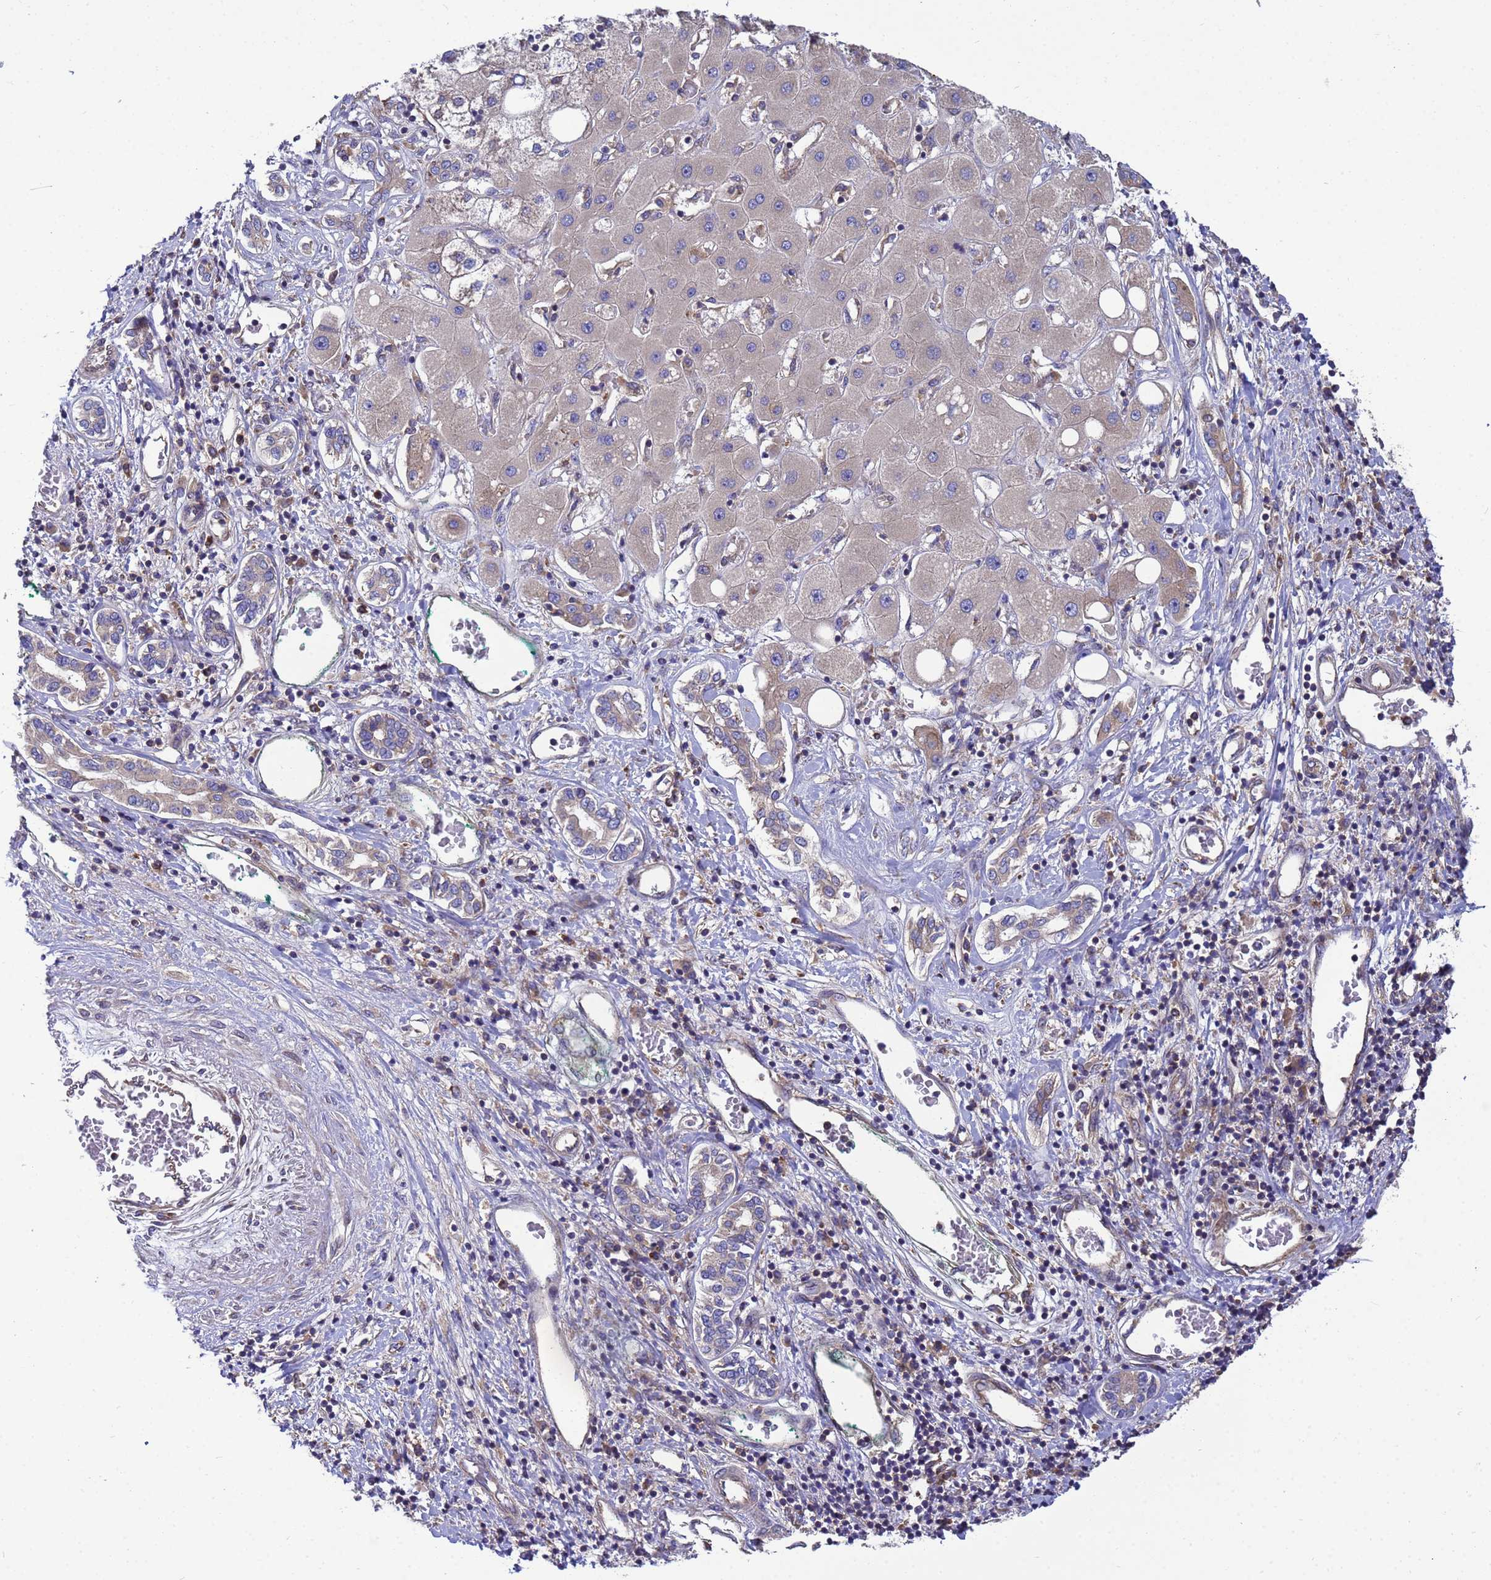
{"staining": {"intensity": "weak", "quantity": "<25%", "location": "cytoplasmic/membranous"}, "tissue": "liver cancer", "cell_type": "Tumor cells", "image_type": "cancer", "snomed": [{"axis": "morphology", "description": "Carcinoma, Hepatocellular, NOS"}, {"axis": "topography", "description": "Liver"}], "caption": "DAB immunohistochemical staining of human liver cancer (hepatocellular carcinoma) shows no significant staining in tumor cells. Nuclei are stained in blue.", "gene": "BECN1", "patient": {"sex": "male", "age": 65}}